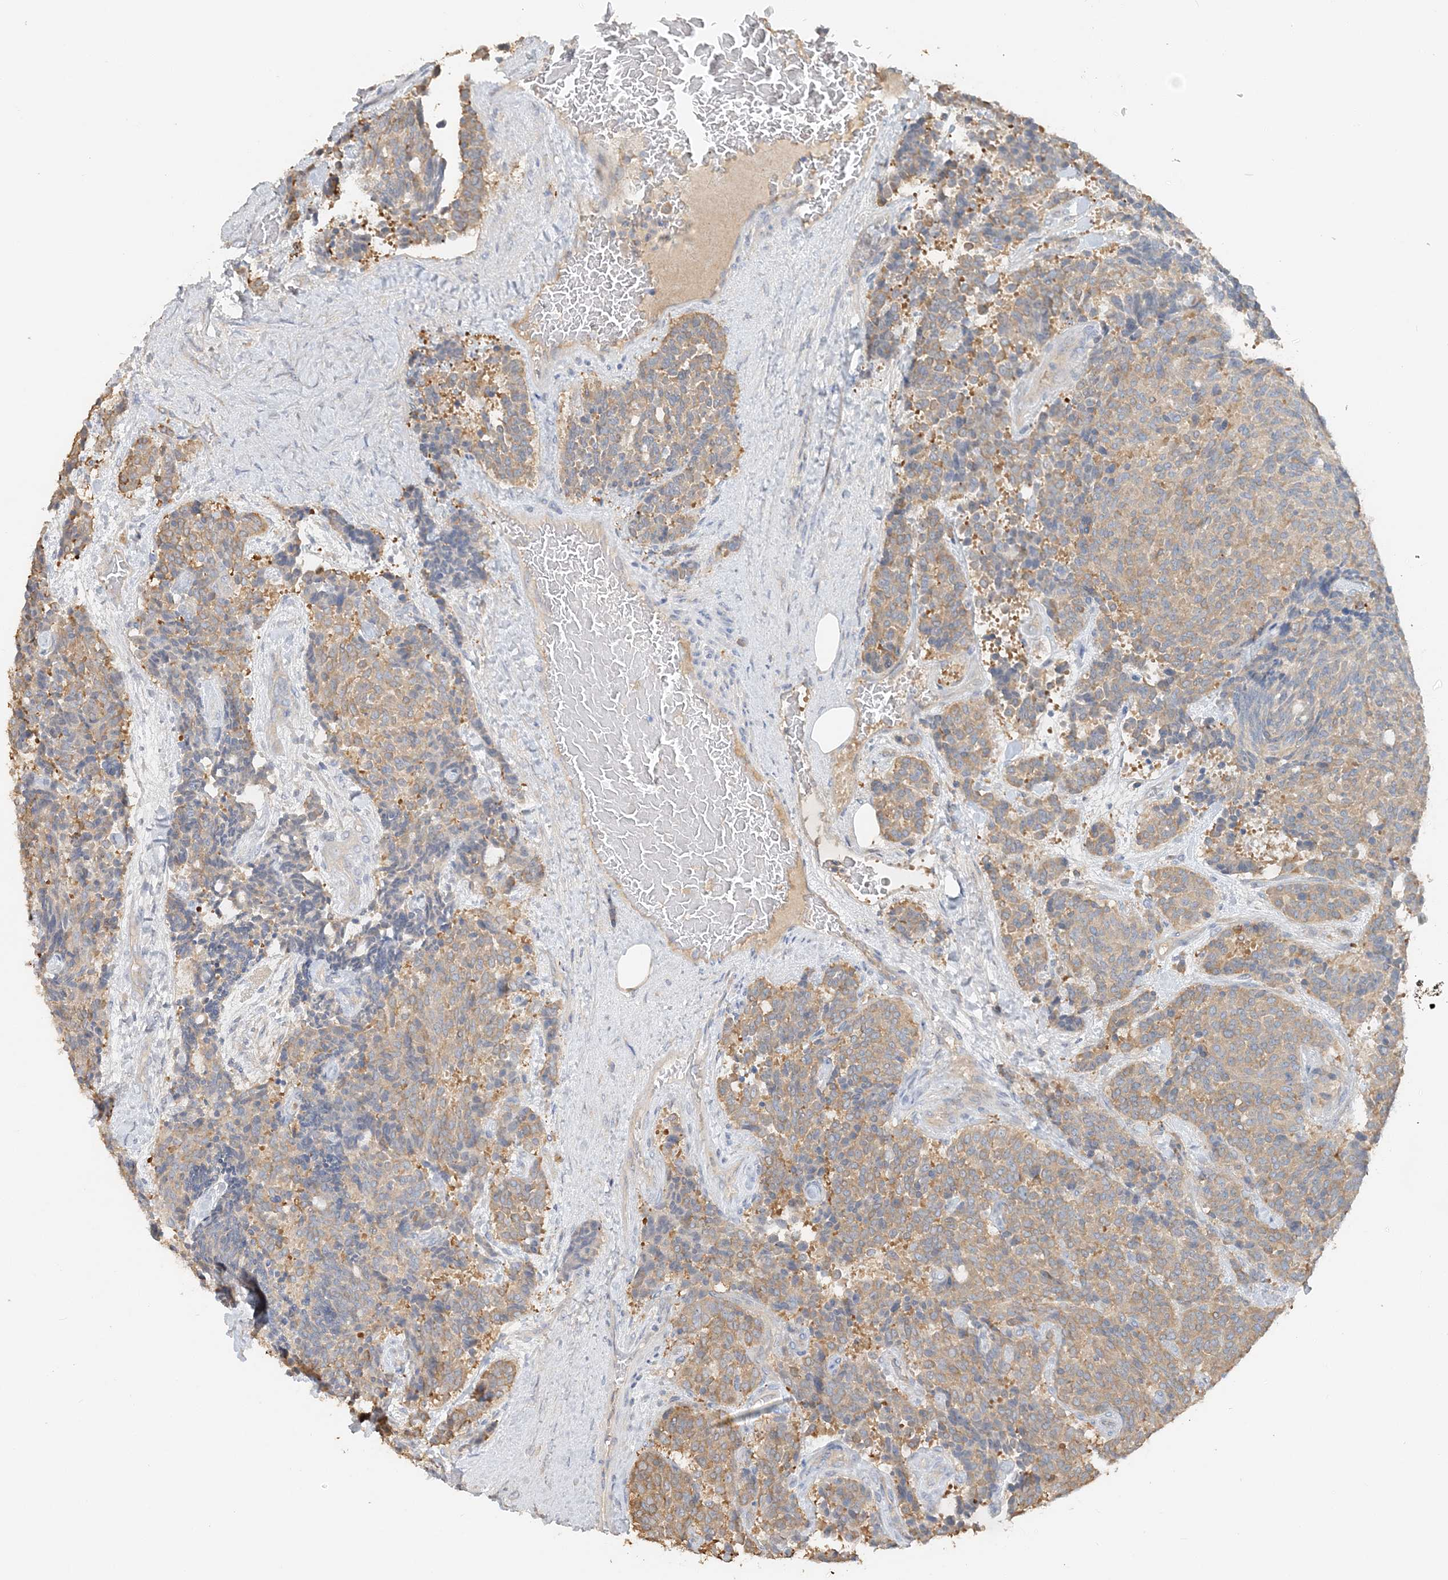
{"staining": {"intensity": "weak", "quantity": ">75%", "location": "cytoplasmic/membranous"}, "tissue": "carcinoid", "cell_type": "Tumor cells", "image_type": "cancer", "snomed": [{"axis": "morphology", "description": "Carcinoid, malignant, NOS"}, {"axis": "topography", "description": "Pancreas"}], "caption": "Immunohistochemistry (IHC) photomicrograph of human carcinoid stained for a protein (brown), which exhibits low levels of weak cytoplasmic/membranous staining in about >75% of tumor cells.", "gene": "TBC1D5", "patient": {"sex": "female", "age": 54}}